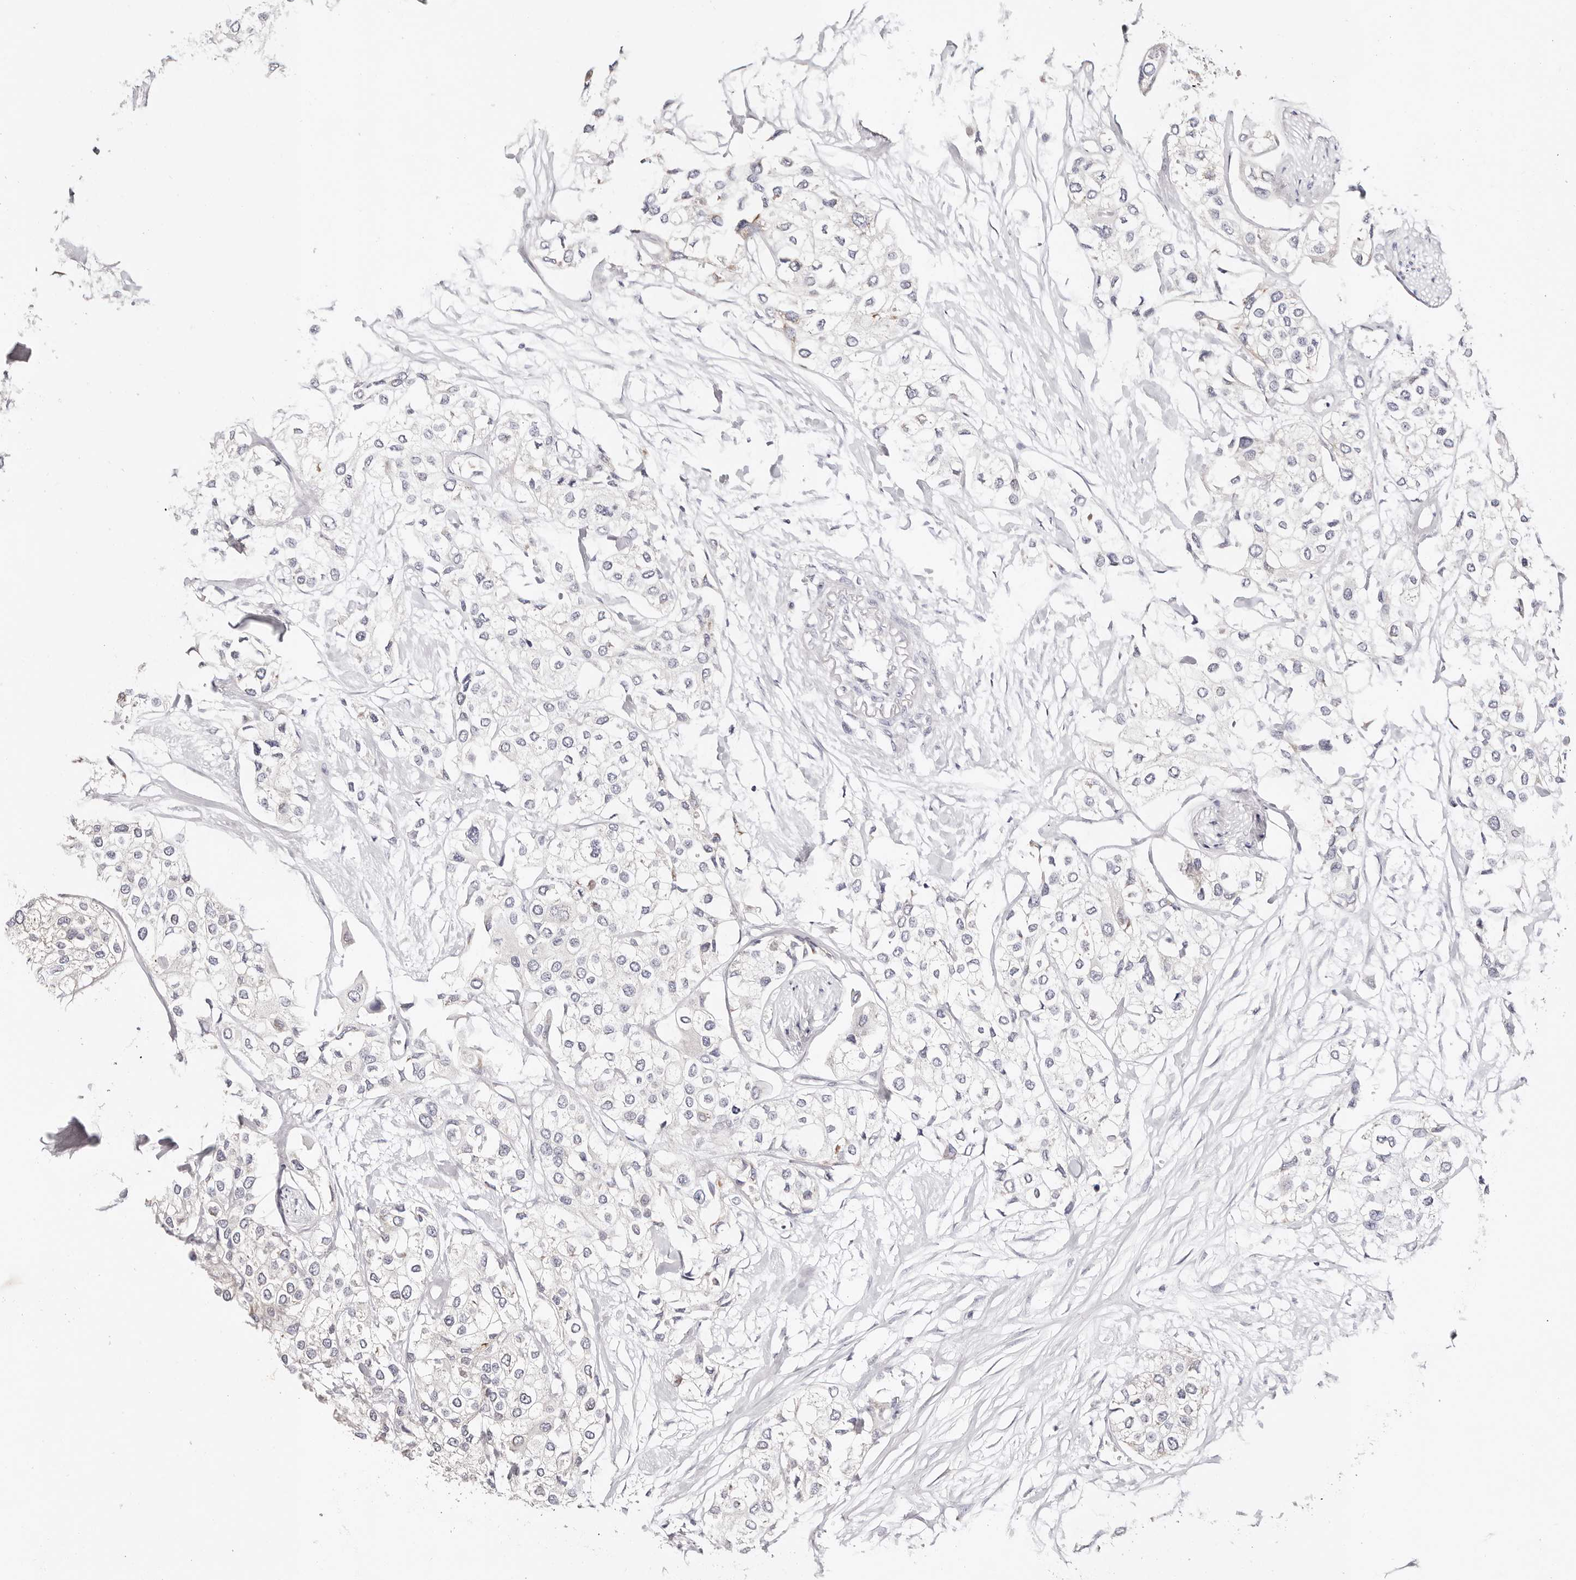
{"staining": {"intensity": "negative", "quantity": "none", "location": "none"}, "tissue": "urothelial cancer", "cell_type": "Tumor cells", "image_type": "cancer", "snomed": [{"axis": "morphology", "description": "Urothelial carcinoma, High grade"}, {"axis": "topography", "description": "Urinary bladder"}], "caption": "This is an immunohistochemistry histopathology image of urothelial carcinoma (high-grade). There is no staining in tumor cells.", "gene": "GNA13", "patient": {"sex": "male", "age": 64}}